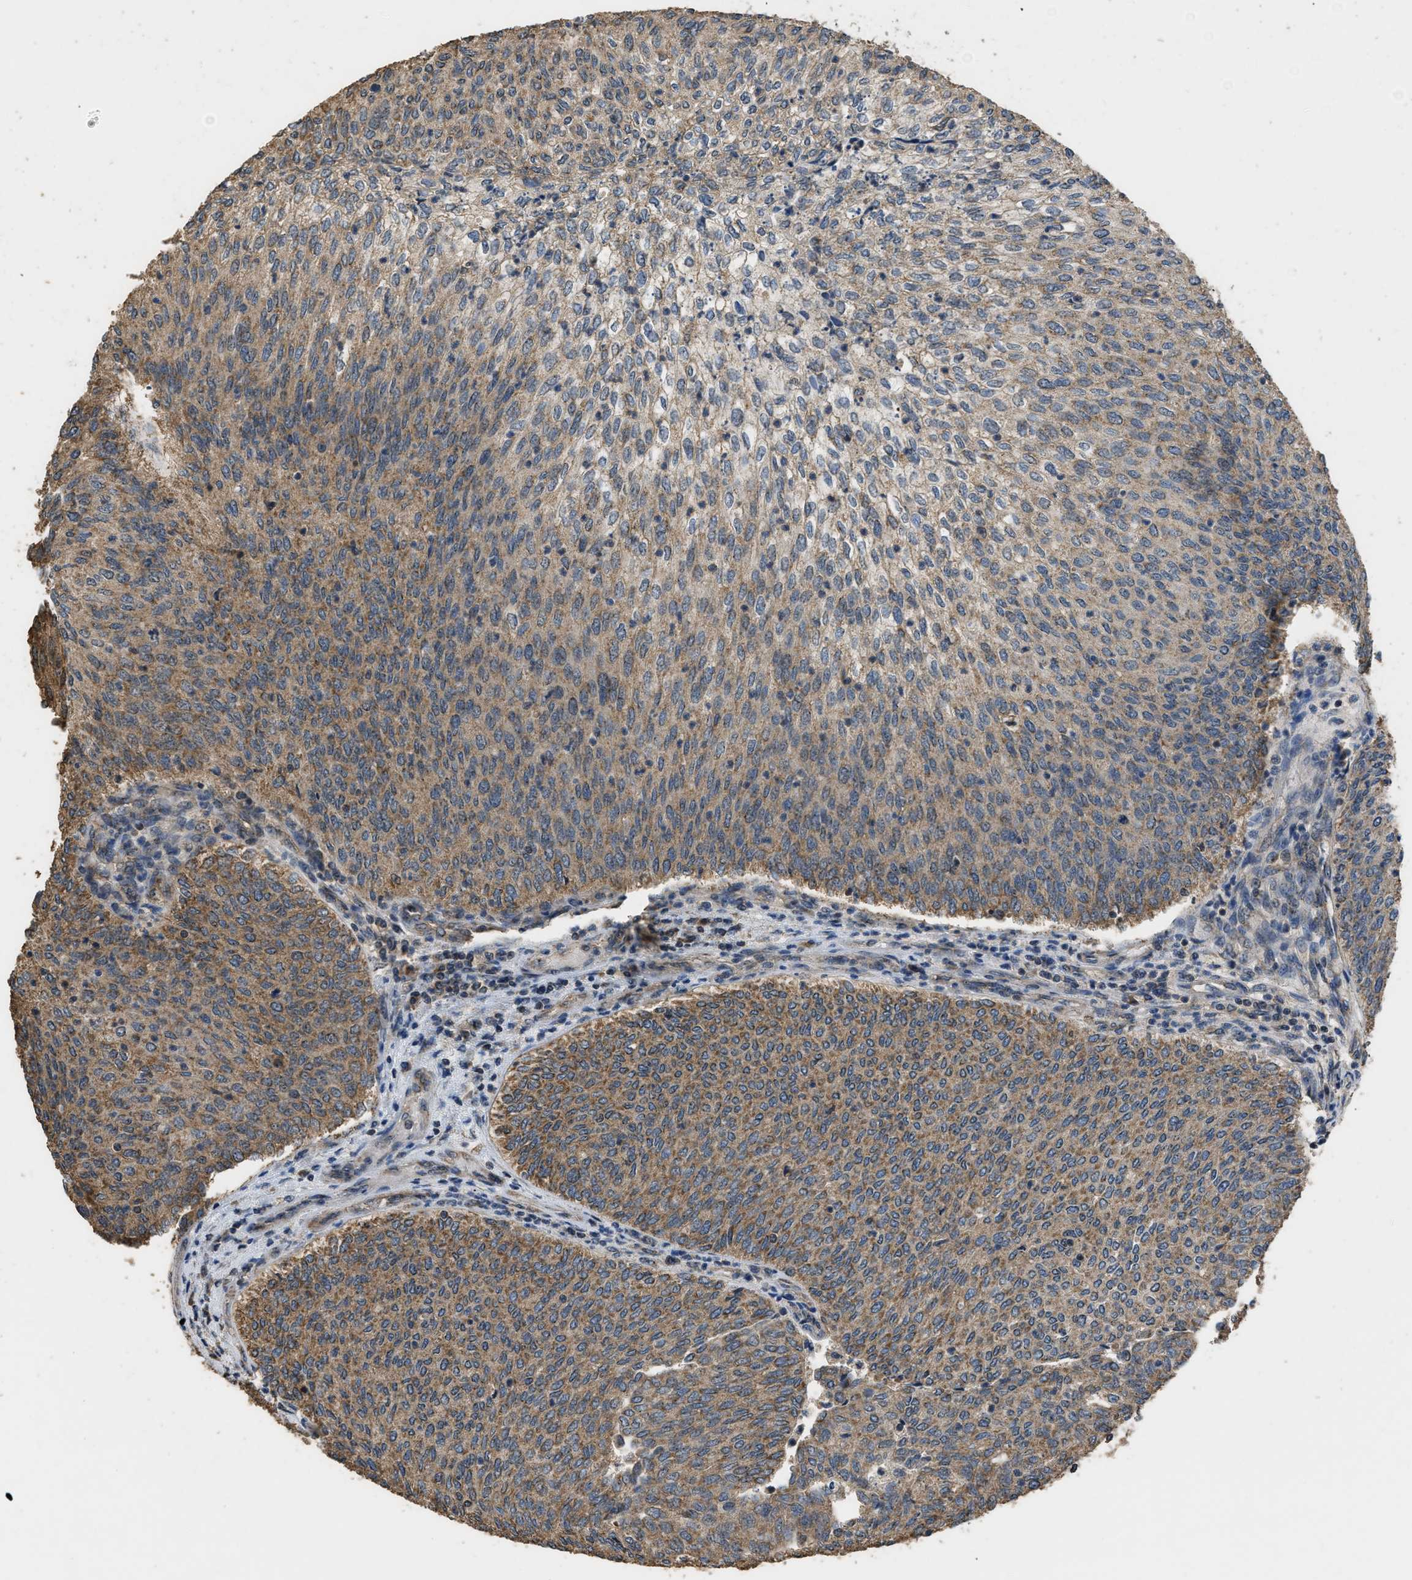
{"staining": {"intensity": "moderate", "quantity": ">75%", "location": "cytoplasmic/membranous"}, "tissue": "urothelial cancer", "cell_type": "Tumor cells", "image_type": "cancer", "snomed": [{"axis": "morphology", "description": "Urothelial carcinoma, Low grade"}, {"axis": "topography", "description": "Urinary bladder"}], "caption": "Immunohistochemistry (DAB (3,3'-diaminobenzidine)) staining of urothelial carcinoma (low-grade) exhibits moderate cytoplasmic/membranous protein staining in about >75% of tumor cells.", "gene": "DENND6B", "patient": {"sex": "female", "age": 79}}